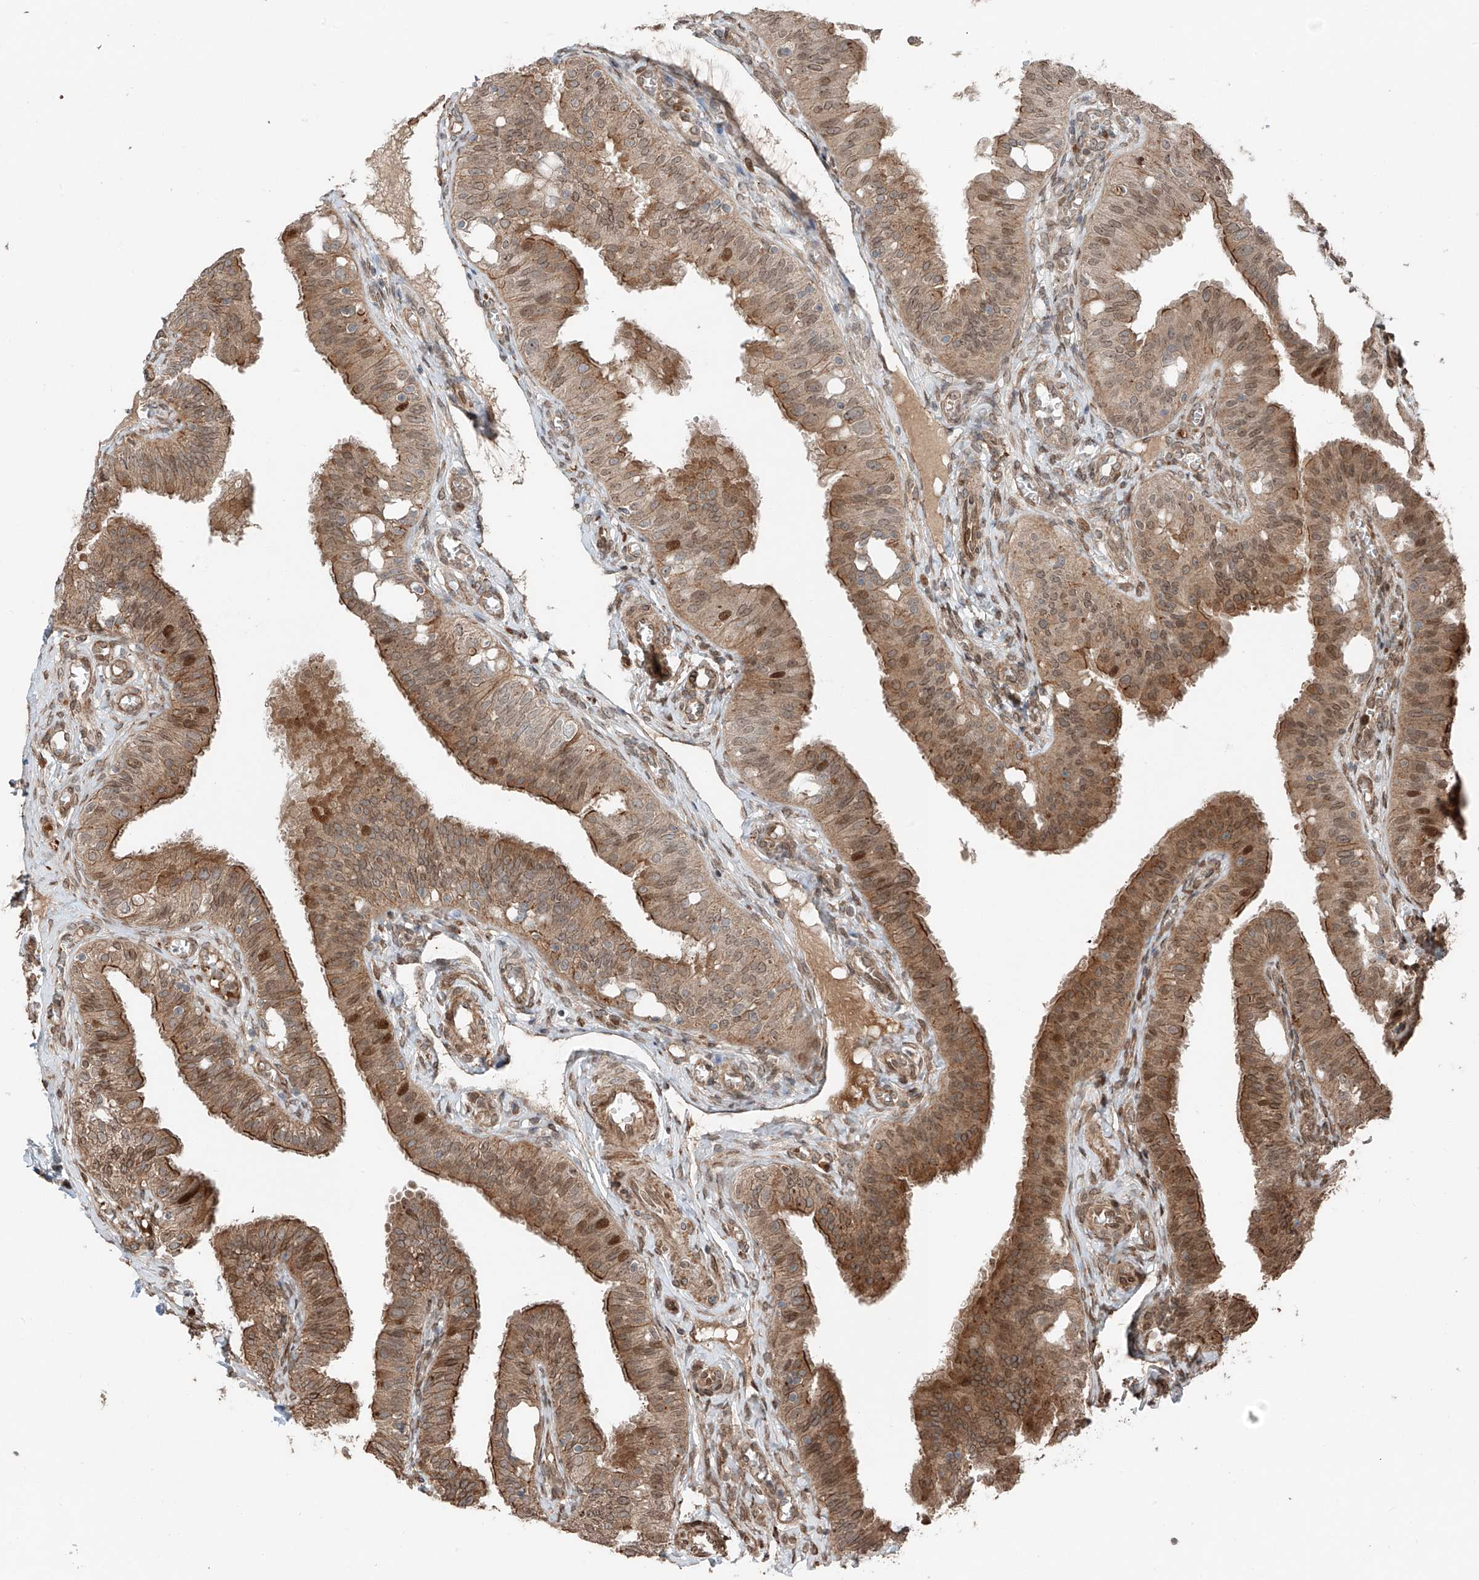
{"staining": {"intensity": "moderate", "quantity": ">75%", "location": "cytoplasmic/membranous,nuclear"}, "tissue": "fallopian tube", "cell_type": "Glandular cells", "image_type": "normal", "snomed": [{"axis": "morphology", "description": "Normal tissue, NOS"}, {"axis": "topography", "description": "Fallopian tube"}, {"axis": "topography", "description": "Ovary"}], "caption": "This is an image of immunohistochemistry (IHC) staining of normal fallopian tube, which shows moderate expression in the cytoplasmic/membranous,nuclear of glandular cells.", "gene": "CEP162", "patient": {"sex": "female", "age": 42}}